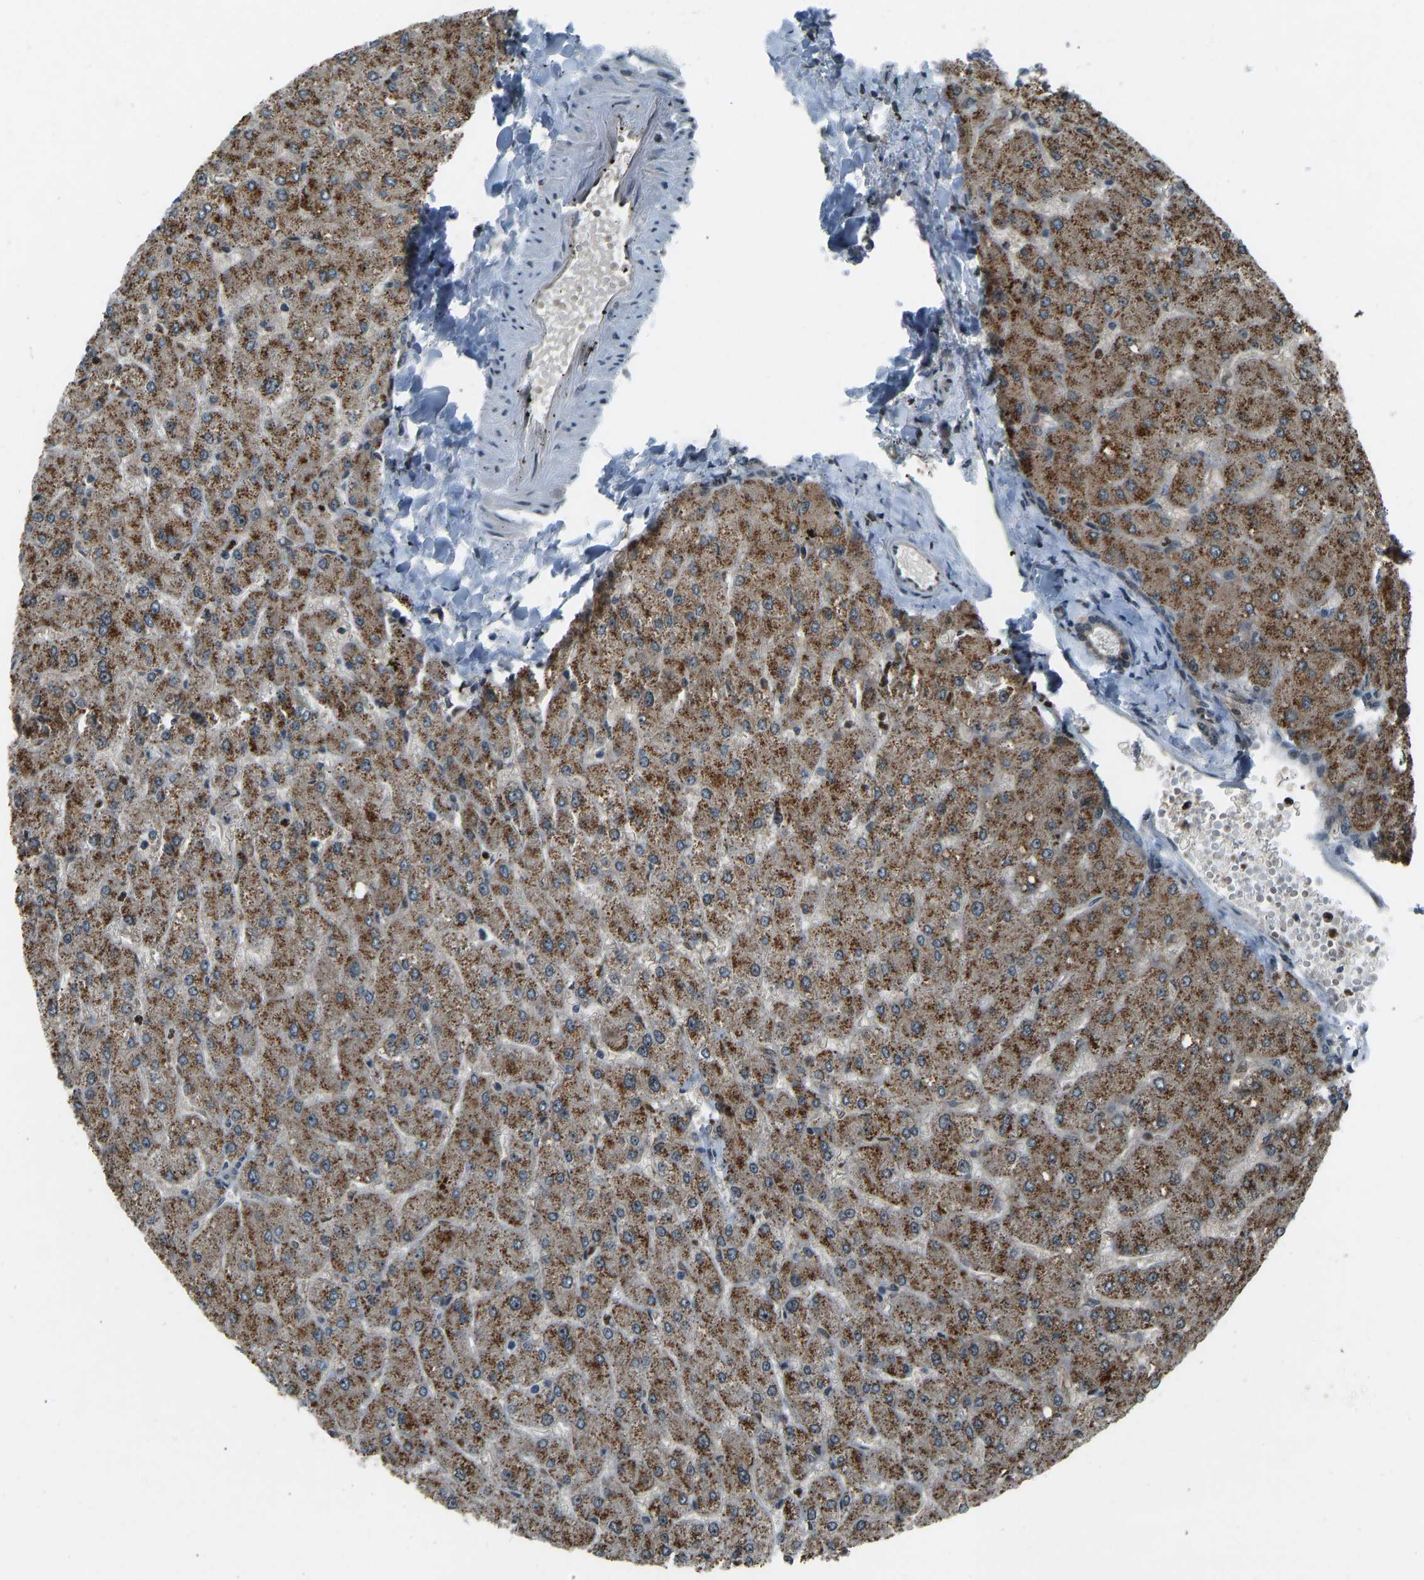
{"staining": {"intensity": "weak", "quantity": "25%-75%", "location": "cytoplasmic/membranous"}, "tissue": "liver", "cell_type": "Cholangiocytes", "image_type": "normal", "snomed": [{"axis": "morphology", "description": "Normal tissue, NOS"}, {"axis": "topography", "description": "Liver"}], "caption": "Protein expression analysis of benign liver displays weak cytoplasmic/membranous staining in approximately 25%-75% of cholangiocytes. (DAB IHC, brown staining for protein, blue staining for nuclei).", "gene": "SVOPL", "patient": {"sex": "male", "age": 55}}